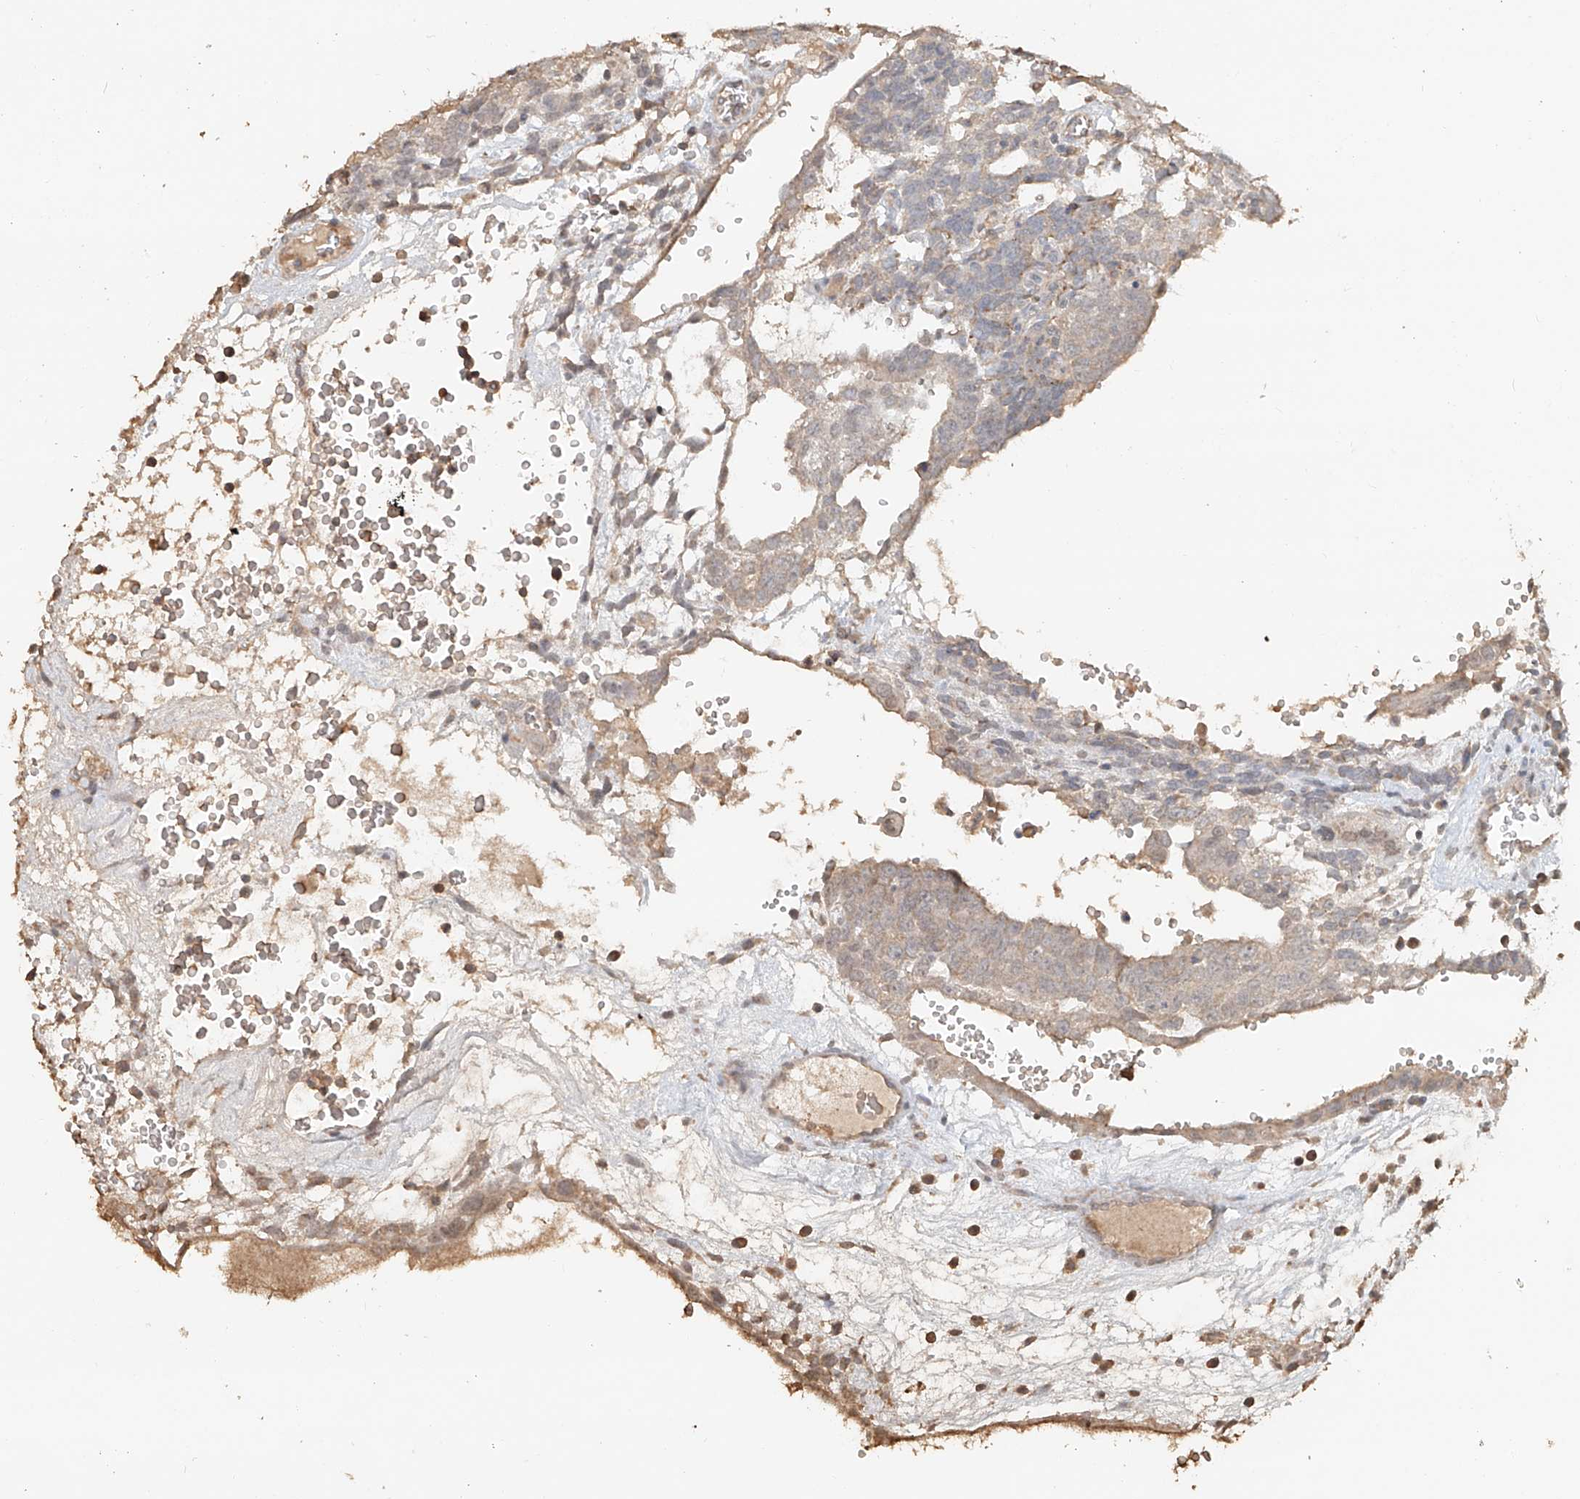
{"staining": {"intensity": "weak", "quantity": "<25%", "location": "cytoplasmic/membranous"}, "tissue": "testis cancer", "cell_type": "Tumor cells", "image_type": "cancer", "snomed": [{"axis": "morphology", "description": "Seminoma, NOS"}, {"axis": "morphology", "description": "Carcinoma, Embryonal, NOS"}, {"axis": "topography", "description": "Testis"}], "caption": "Testis seminoma was stained to show a protein in brown. There is no significant positivity in tumor cells.", "gene": "NPHS1", "patient": {"sex": "male", "age": 52}}